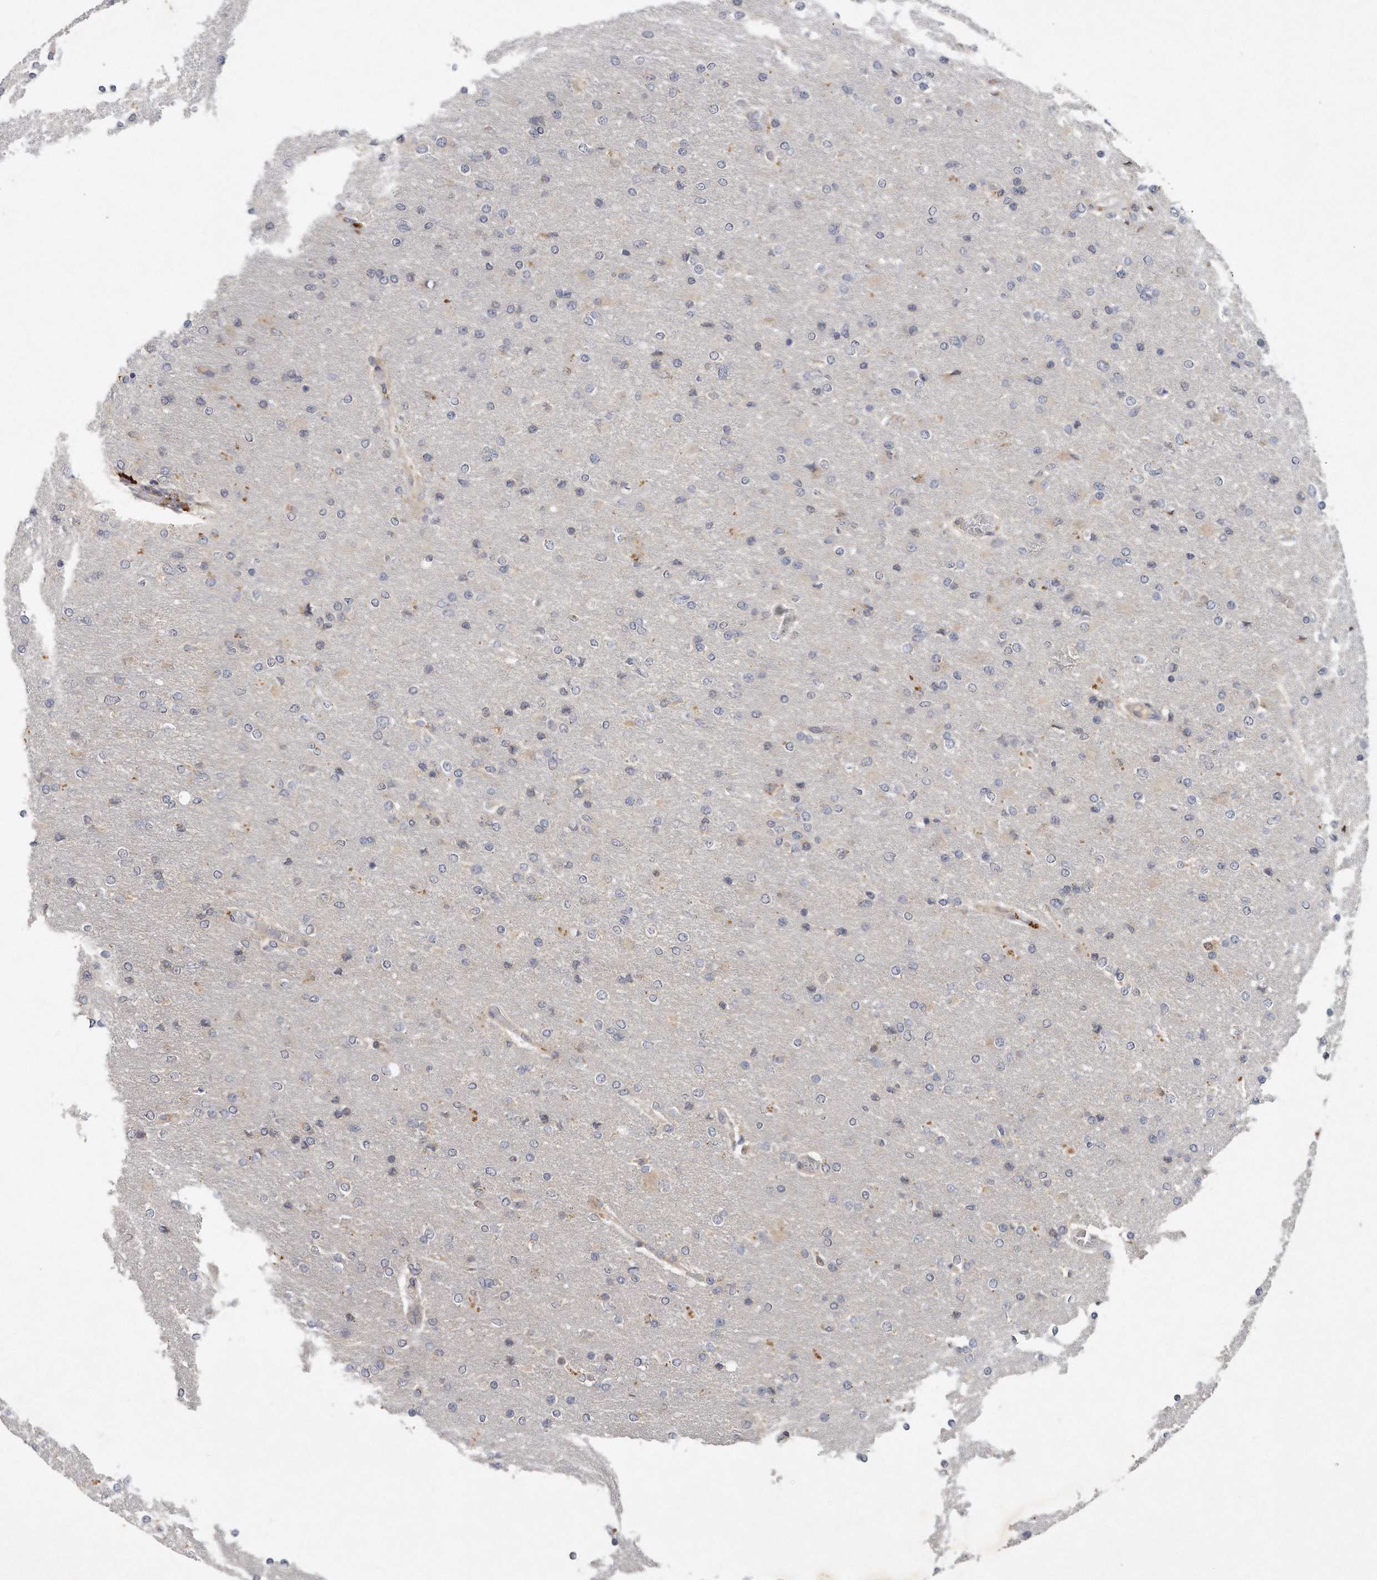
{"staining": {"intensity": "negative", "quantity": "none", "location": "none"}, "tissue": "glioma", "cell_type": "Tumor cells", "image_type": "cancer", "snomed": [{"axis": "morphology", "description": "Glioma, malignant, High grade"}, {"axis": "topography", "description": "Cerebral cortex"}], "caption": "IHC of malignant glioma (high-grade) displays no positivity in tumor cells.", "gene": "TRAPPC14", "patient": {"sex": "female", "age": 36}}